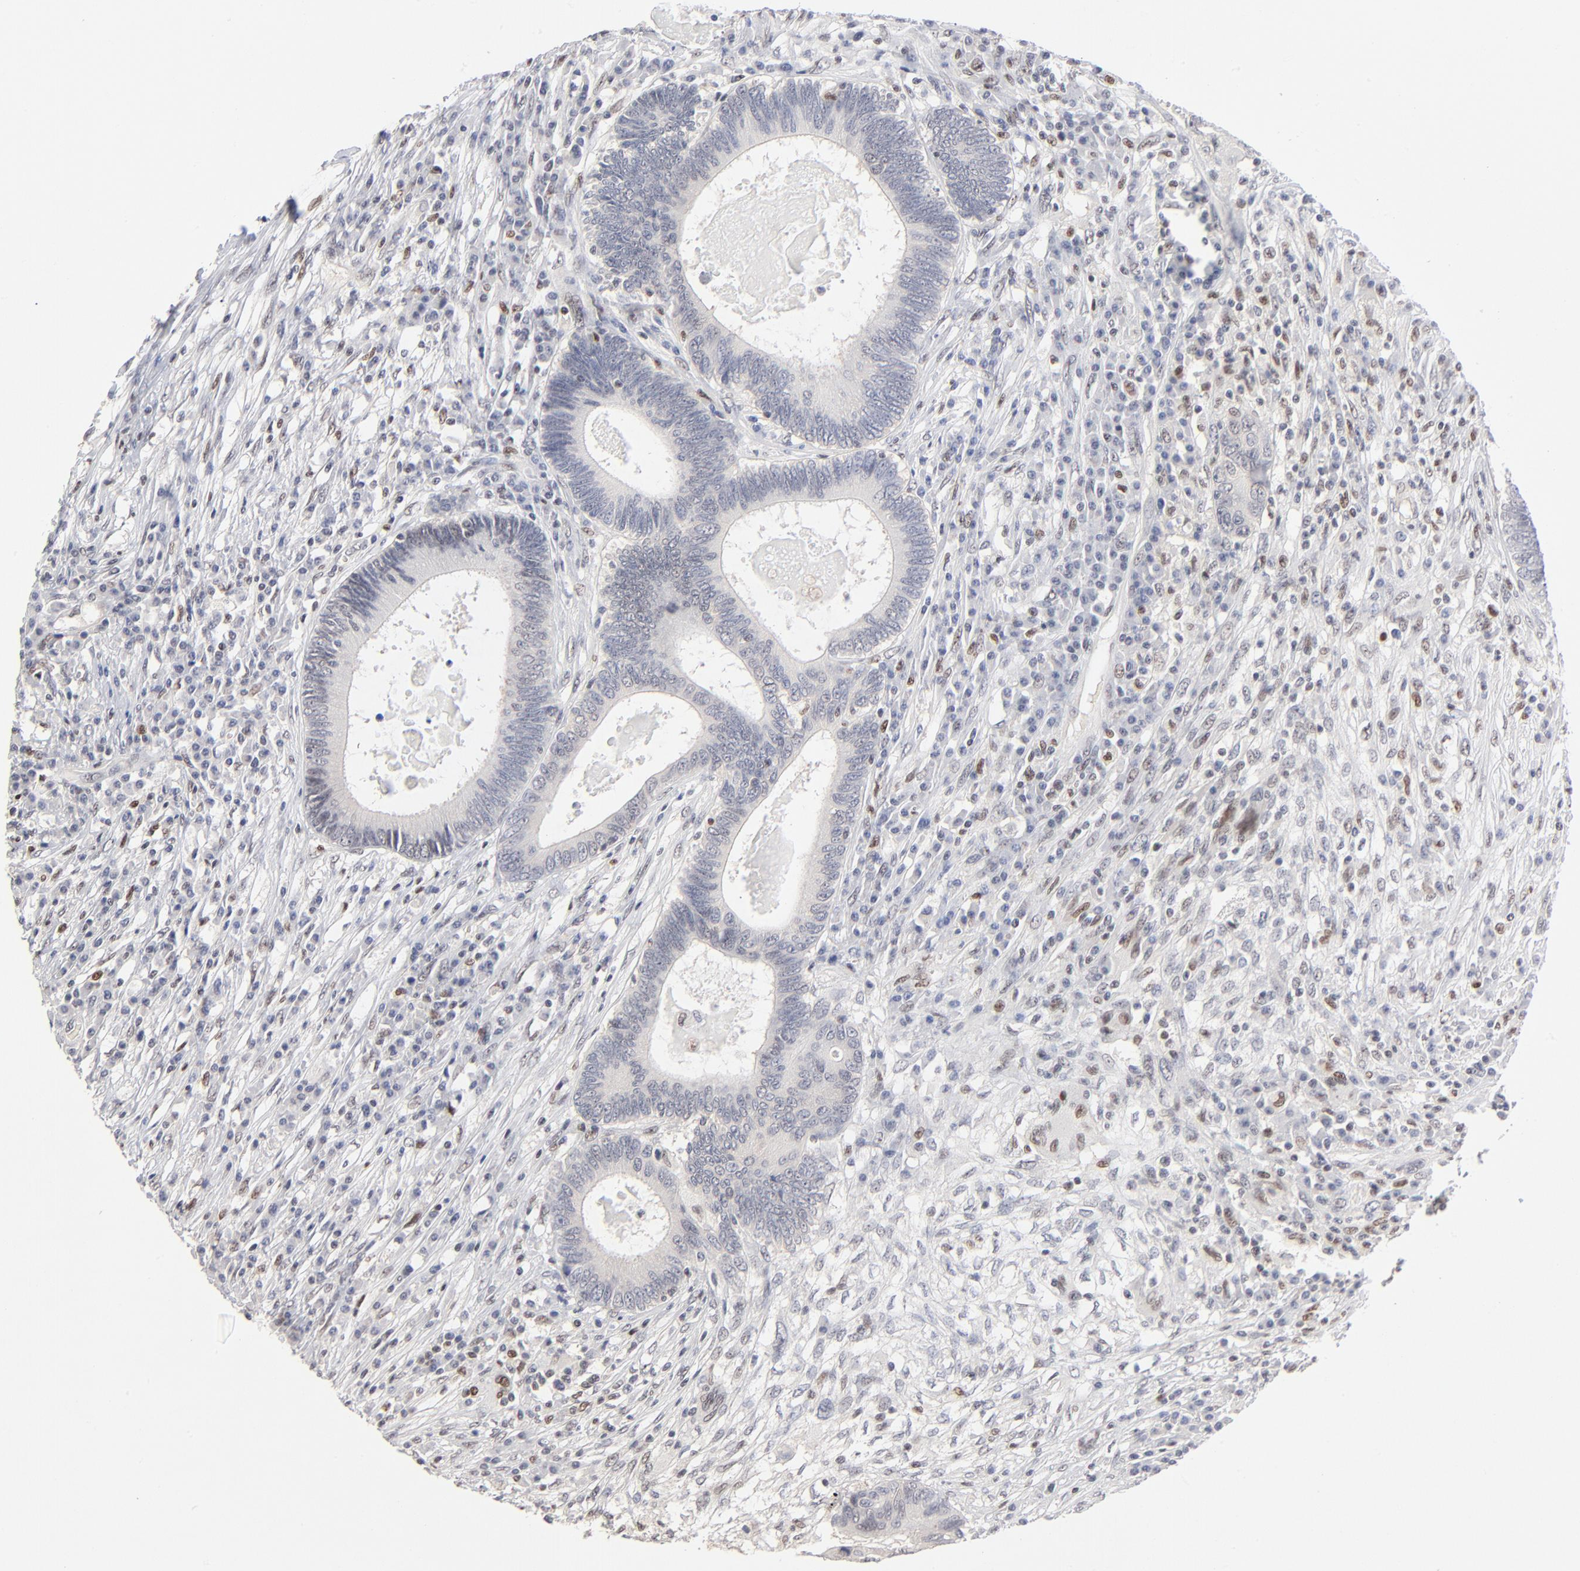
{"staining": {"intensity": "negative", "quantity": "none", "location": "none"}, "tissue": "colorectal cancer", "cell_type": "Tumor cells", "image_type": "cancer", "snomed": [{"axis": "morphology", "description": "Adenocarcinoma, NOS"}, {"axis": "topography", "description": "Colon"}], "caption": "High magnification brightfield microscopy of colorectal cancer stained with DAB (3,3'-diaminobenzidine) (brown) and counterstained with hematoxylin (blue): tumor cells show no significant staining.", "gene": "MAX", "patient": {"sex": "female", "age": 78}}